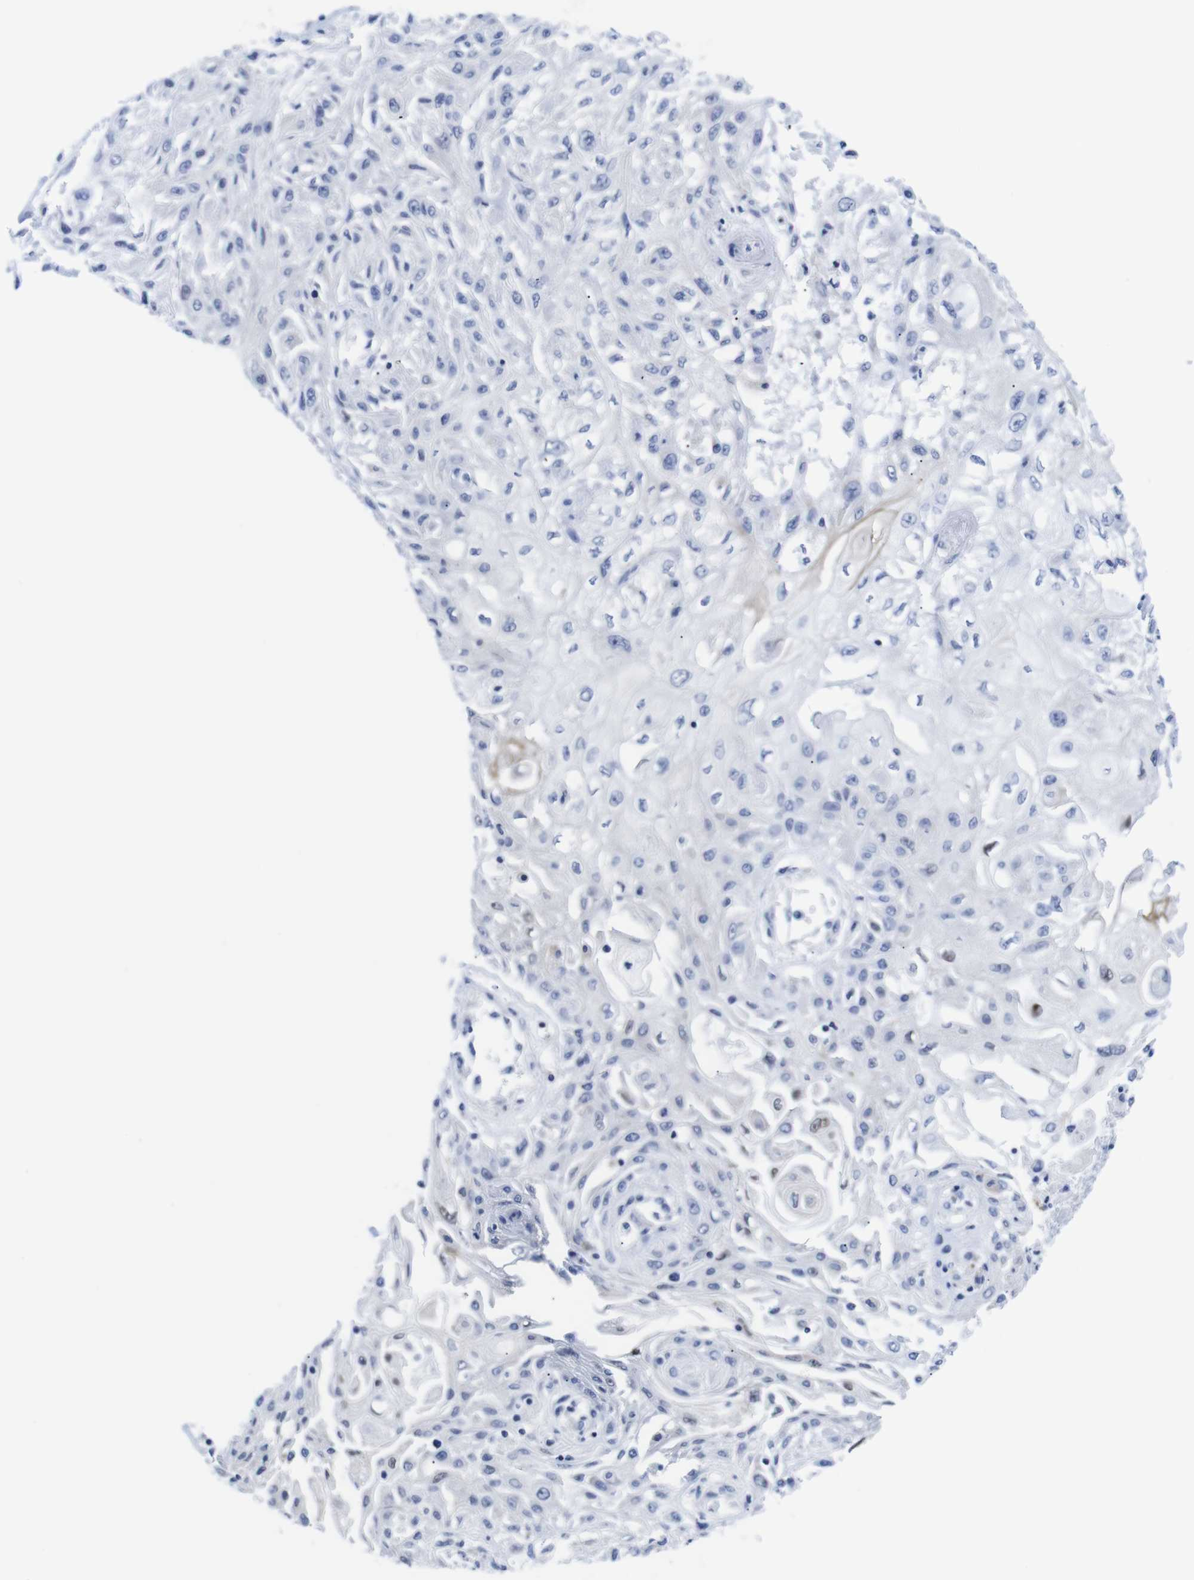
{"staining": {"intensity": "negative", "quantity": "none", "location": "none"}, "tissue": "skin cancer", "cell_type": "Tumor cells", "image_type": "cancer", "snomed": [{"axis": "morphology", "description": "Squamous cell carcinoma, NOS"}, {"axis": "topography", "description": "Skin"}], "caption": "Protein analysis of skin squamous cell carcinoma displays no significant positivity in tumor cells. (IHC, brightfield microscopy, high magnification).", "gene": "LRRC55", "patient": {"sex": "male", "age": 75}}